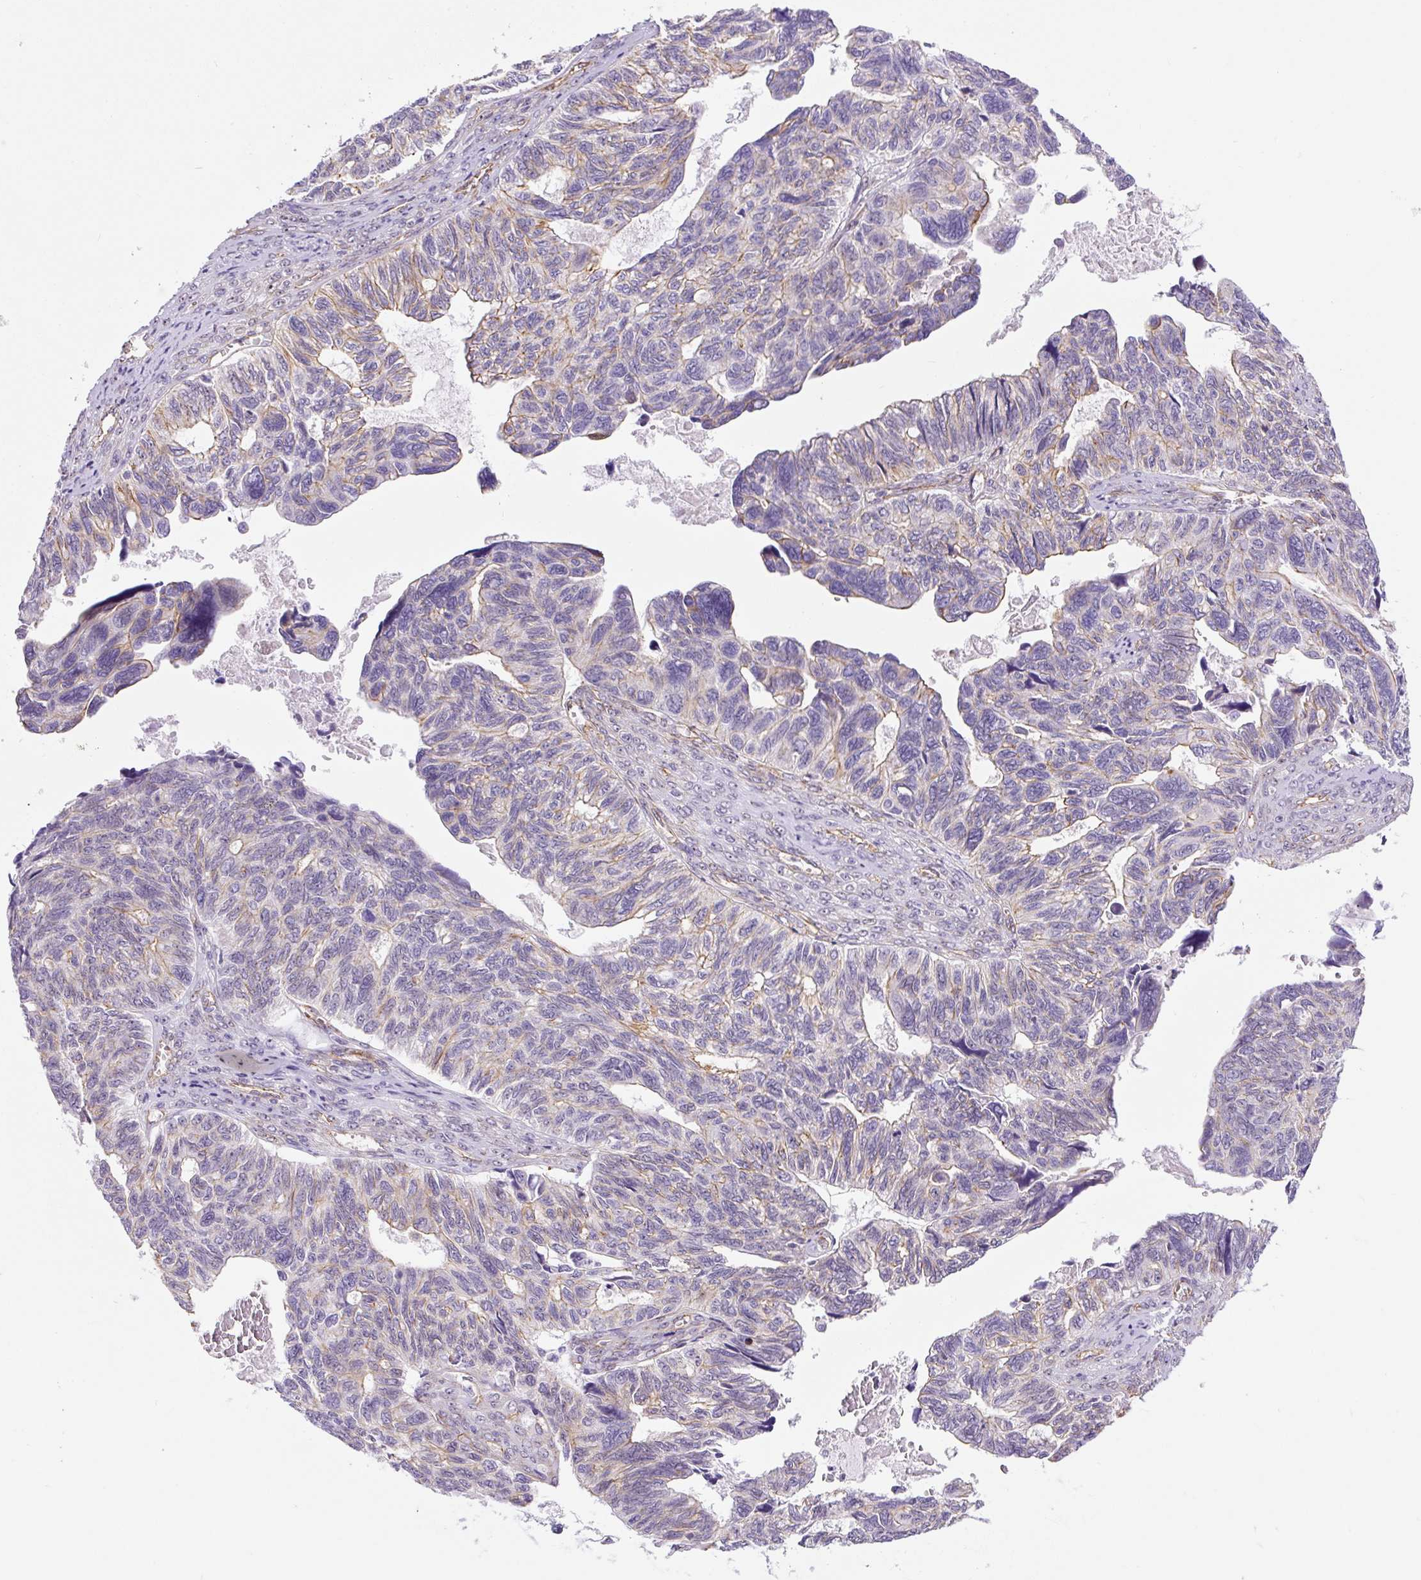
{"staining": {"intensity": "weak", "quantity": "<25%", "location": "cytoplasmic/membranous"}, "tissue": "ovarian cancer", "cell_type": "Tumor cells", "image_type": "cancer", "snomed": [{"axis": "morphology", "description": "Cystadenocarcinoma, serous, NOS"}, {"axis": "topography", "description": "Ovary"}], "caption": "Micrograph shows no protein positivity in tumor cells of ovarian serous cystadenocarcinoma tissue.", "gene": "MYO5C", "patient": {"sex": "female", "age": 79}}